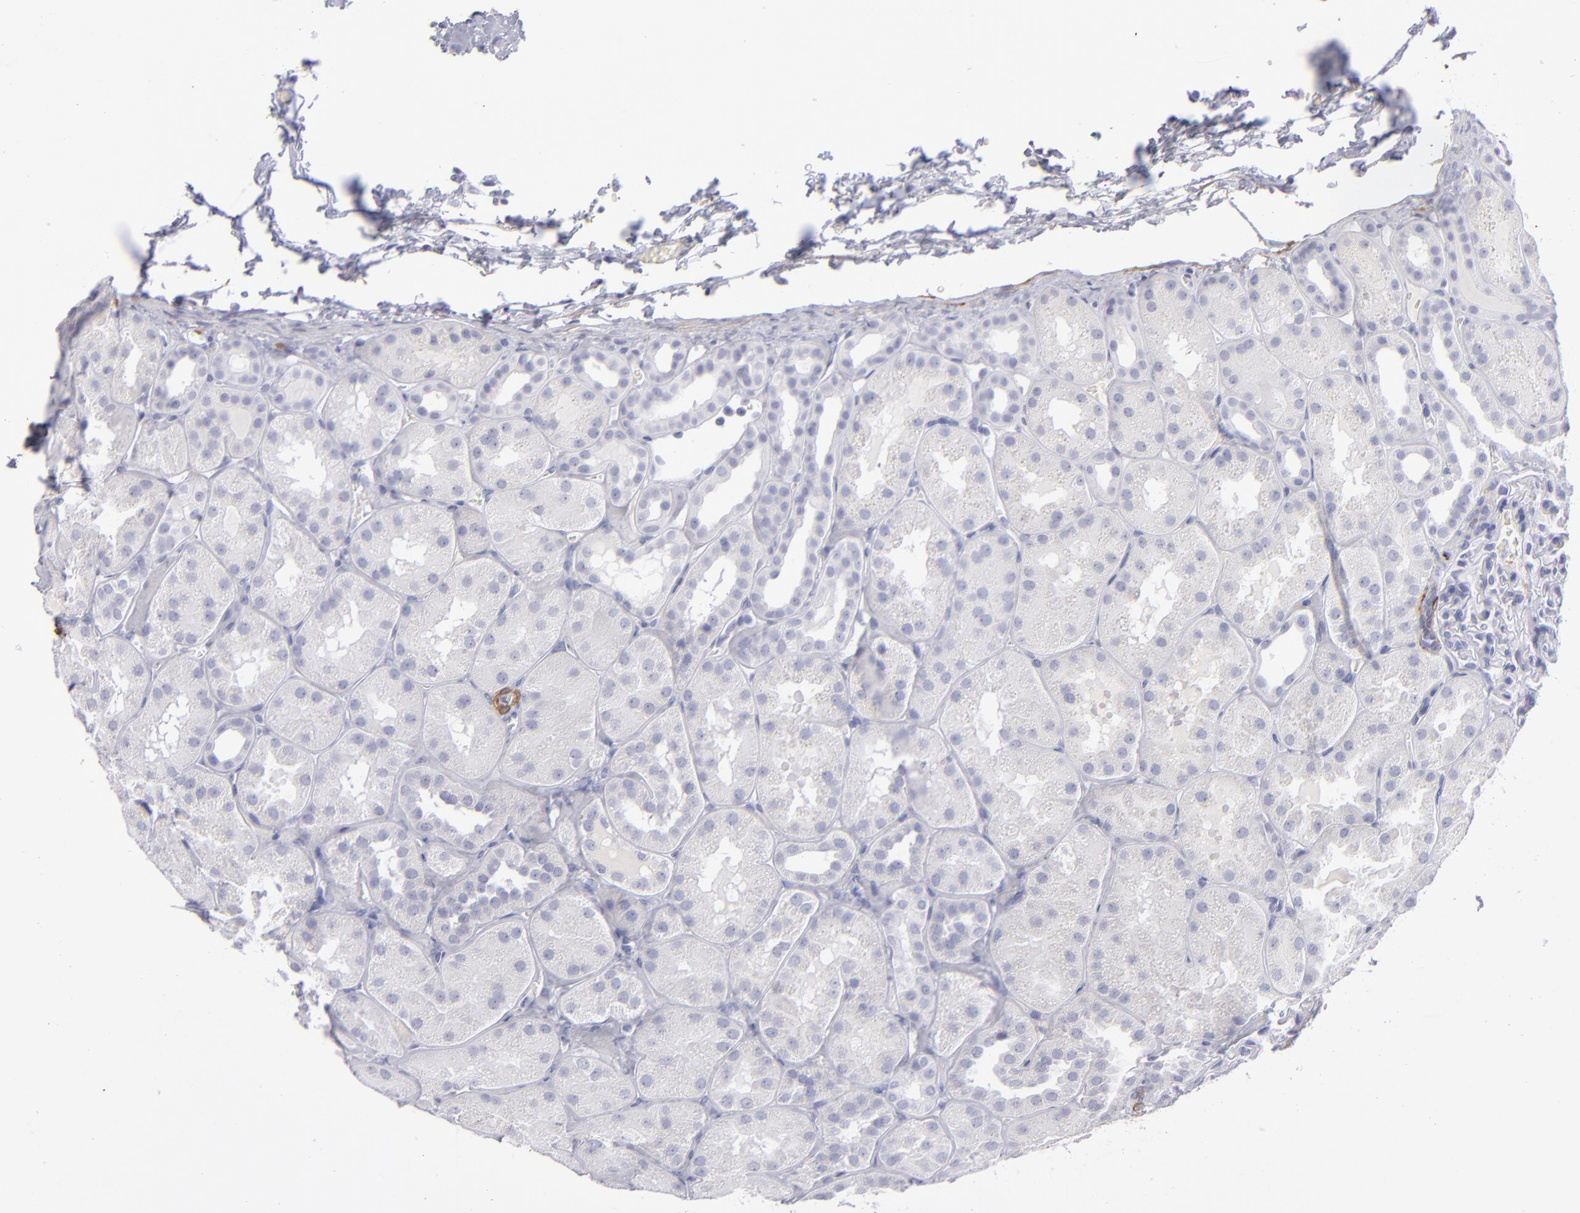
{"staining": {"intensity": "negative", "quantity": "none", "location": "none"}, "tissue": "kidney", "cell_type": "Cells in glomeruli", "image_type": "normal", "snomed": [{"axis": "morphology", "description": "Normal tissue, NOS"}, {"axis": "topography", "description": "Kidney"}], "caption": "Immunohistochemistry of unremarkable human kidney reveals no positivity in cells in glomeruli. Nuclei are stained in blue.", "gene": "MYH11", "patient": {"sex": "male", "age": 28}}